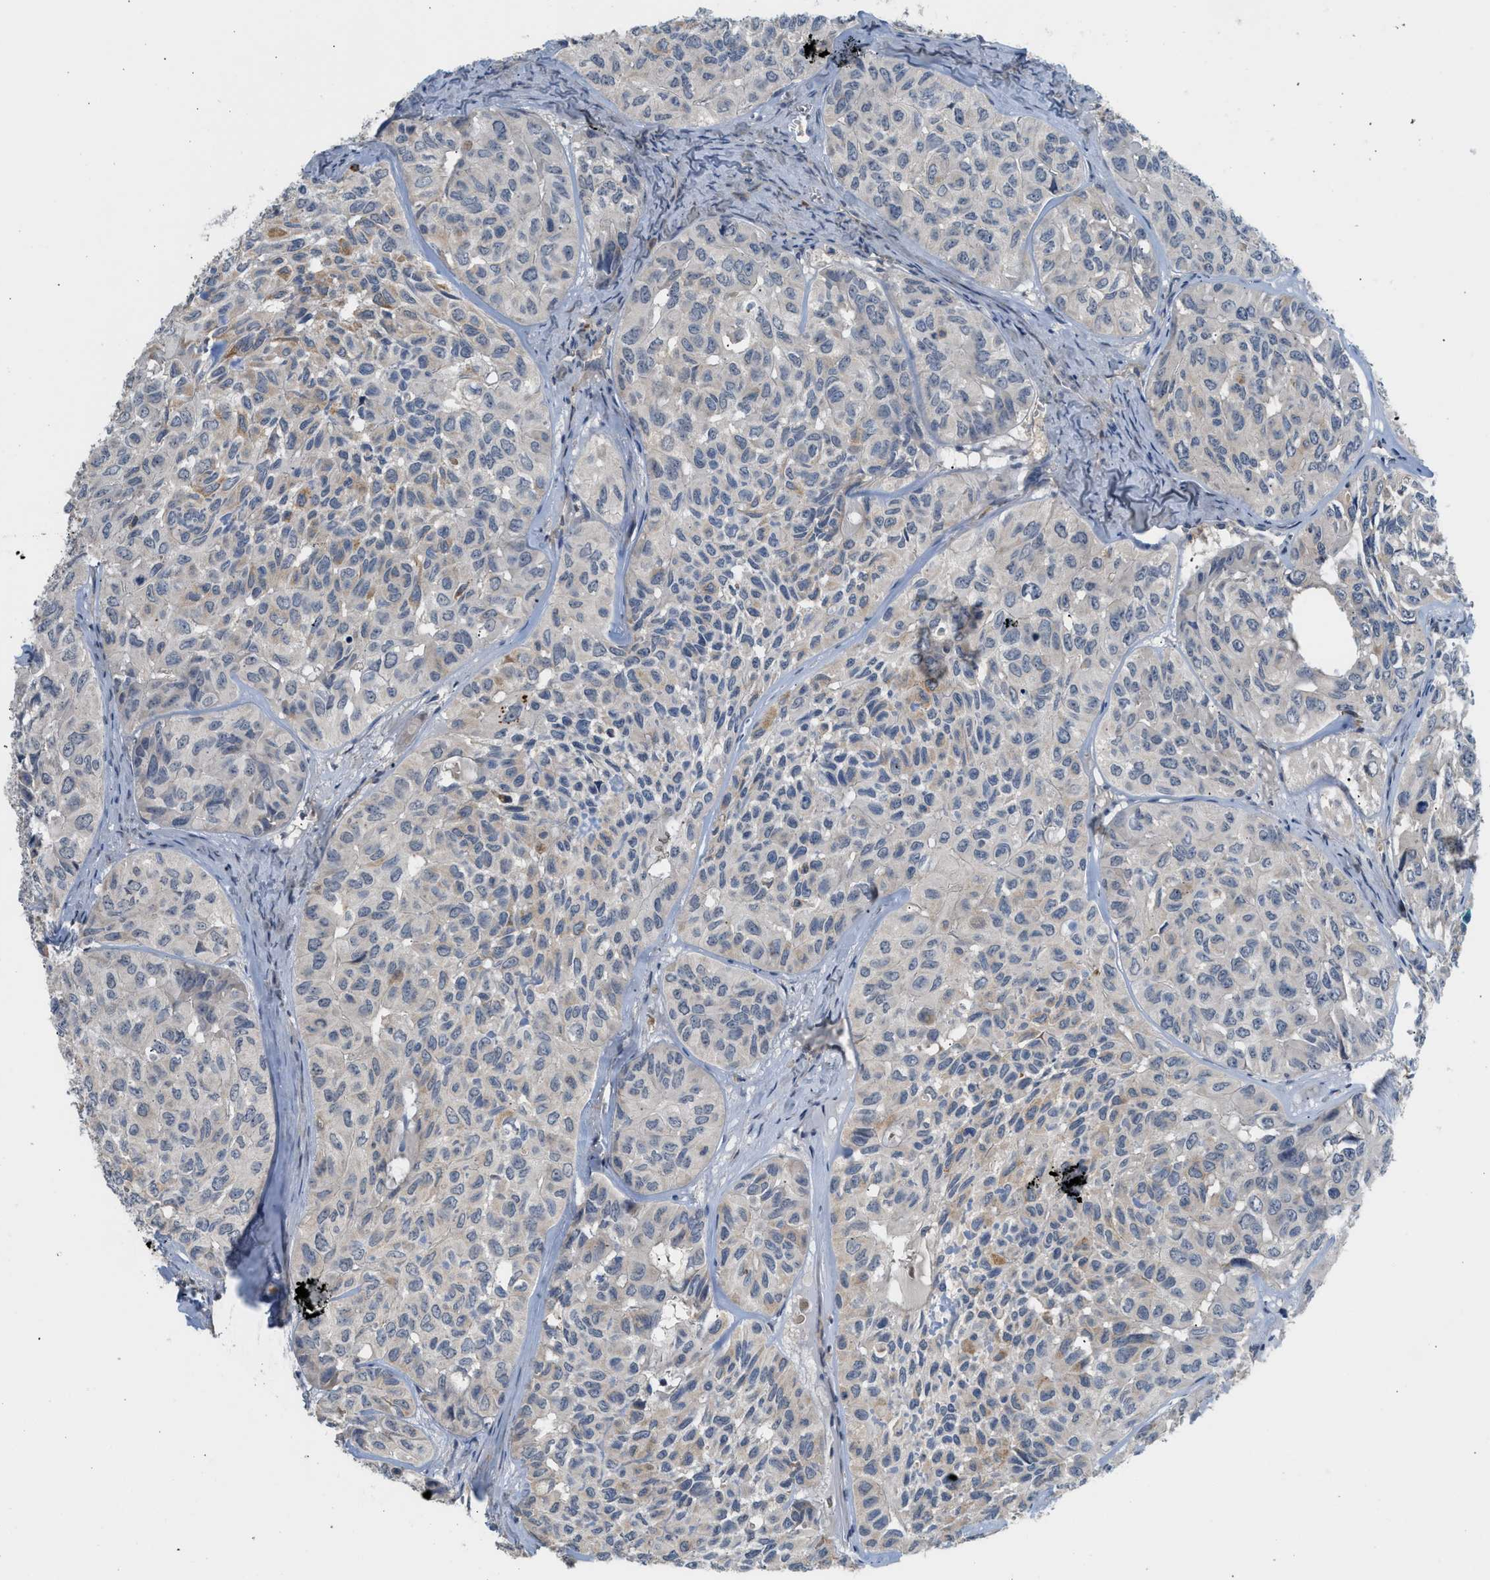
{"staining": {"intensity": "weak", "quantity": "<25%", "location": "cytoplasmic/membranous"}, "tissue": "head and neck cancer", "cell_type": "Tumor cells", "image_type": "cancer", "snomed": [{"axis": "morphology", "description": "Adenocarcinoma, NOS"}, {"axis": "topography", "description": "Salivary gland, NOS"}, {"axis": "topography", "description": "Head-Neck"}], "caption": "High magnification brightfield microscopy of head and neck cancer stained with DAB (3,3'-diaminobenzidine) (brown) and counterstained with hematoxylin (blue): tumor cells show no significant expression.", "gene": "RHBDF2", "patient": {"sex": "female", "age": 76}}